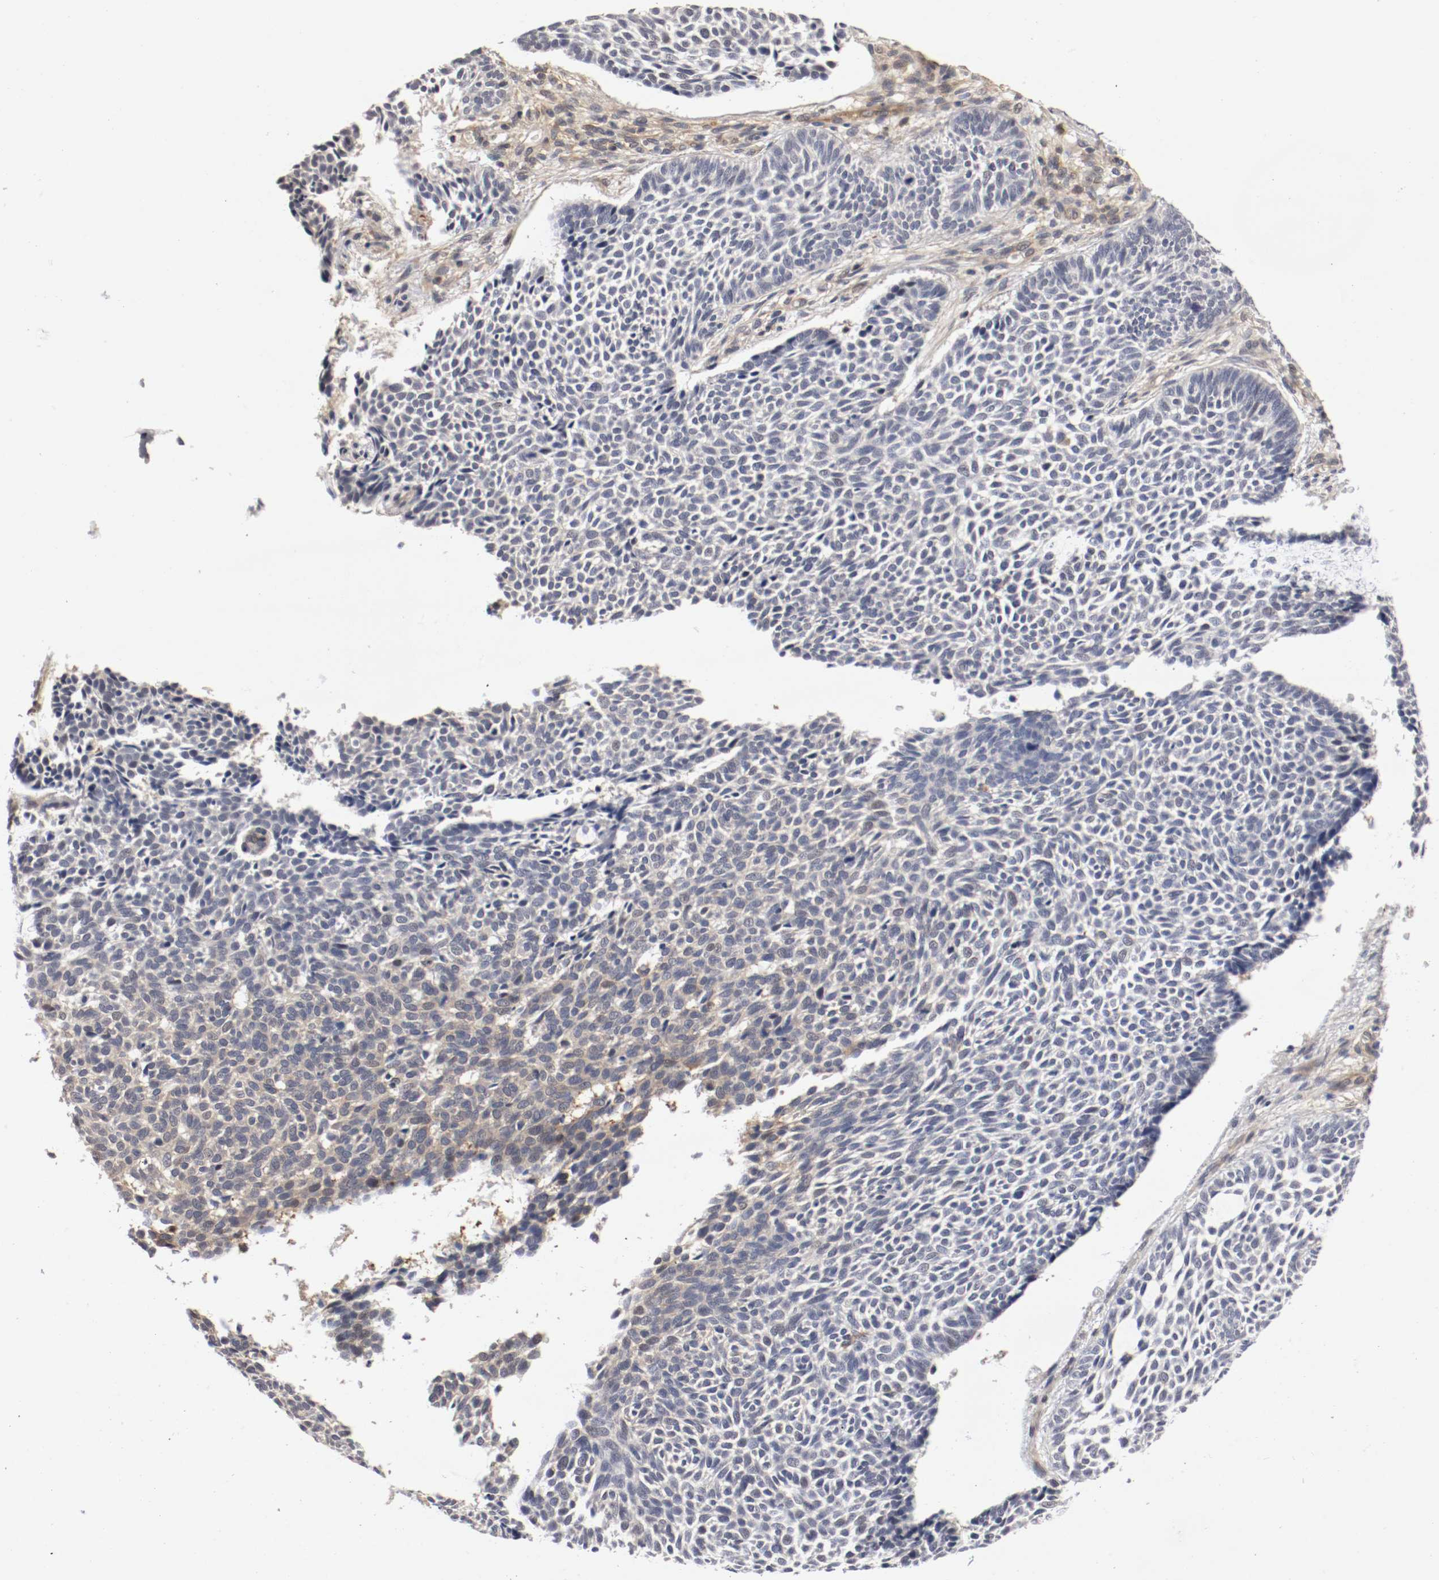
{"staining": {"intensity": "negative", "quantity": "none", "location": "none"}, "tissue": "skin cancer", "cell_type": "Tumor cells", "image_type": "cancer", "snomed": [{"axis": "morphology", "description": "Normal tissue, NOS"}, {"axis": "morphology", "description": "Basal cell carcinoma"}, {"axis": "topography", "description": "Skin"}], "caption": "Immunohistochemical staining of skin cancer exhibits no significant expression in tumor cells.", "gene": "RBM23", "patient": {"sex": "male", "age": 87}}